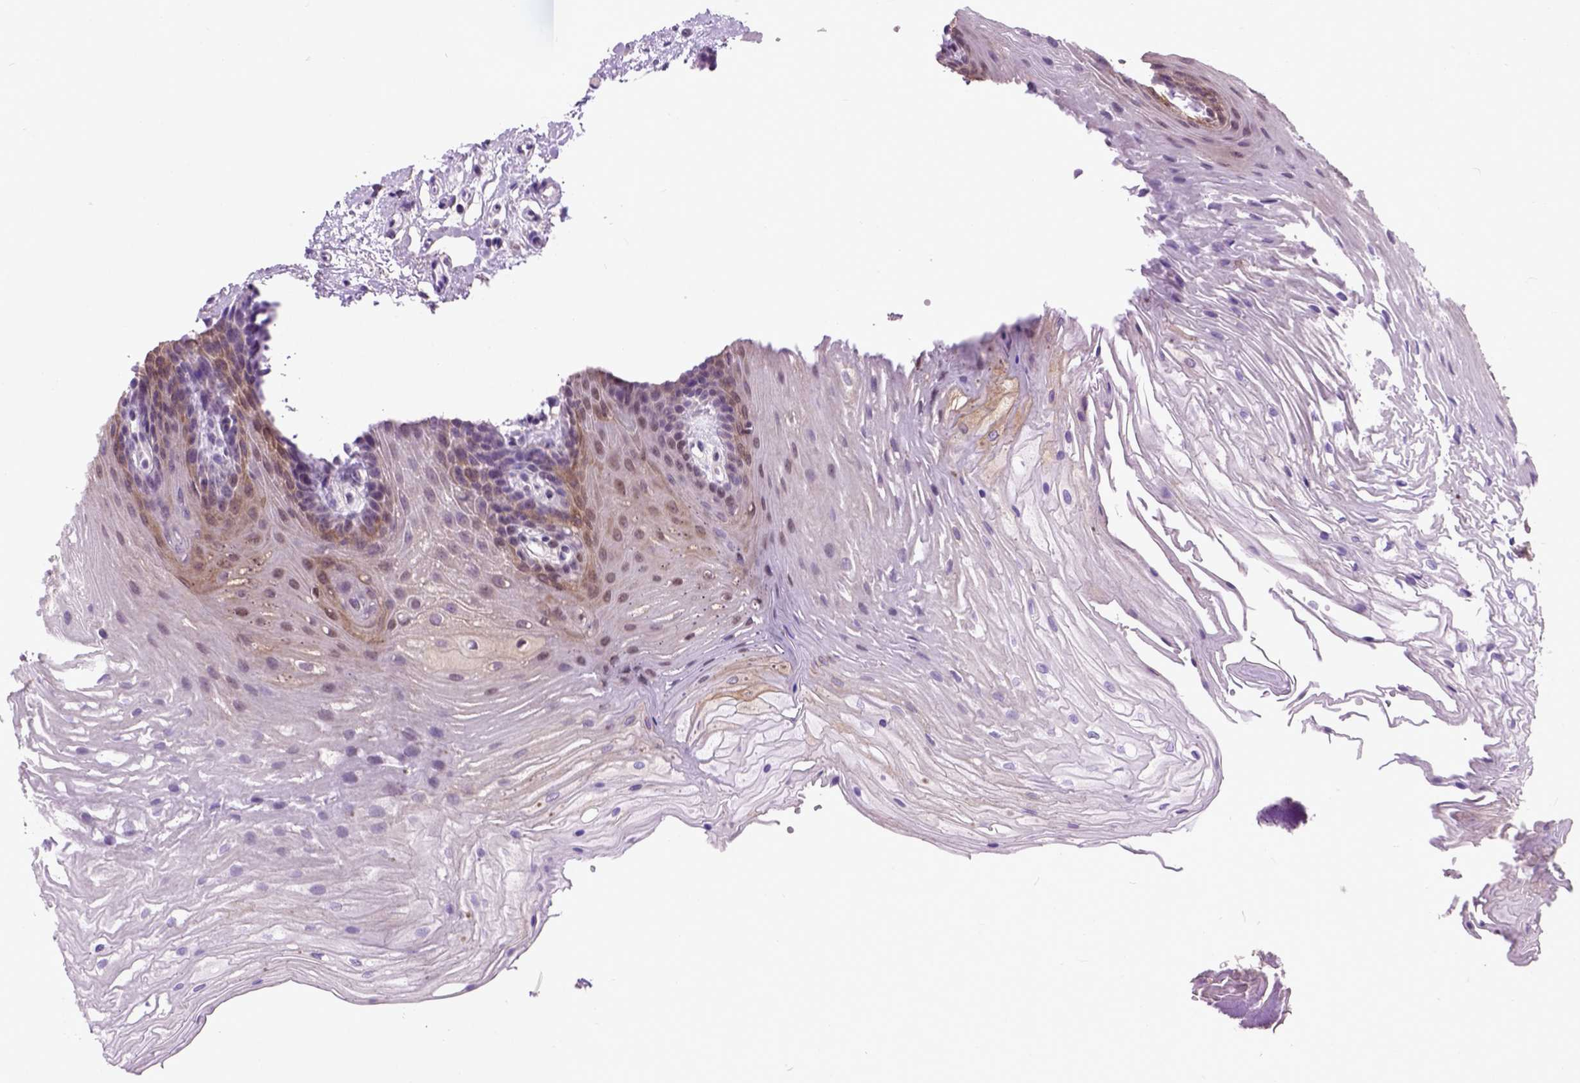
{"staining": {"intensity": "weak", "quantity": "25%-75%", "location": "cytoplasmic/membranous"}, "tissue": "oral mucosa", "cell_type": "Squamous epithelial cells", "image_type": "normal", "snomed": [{"axis": "morphology", "description": "Normal tissue, NOS"}, {"axis": "morphology", "description": "Squamous cell carcinoma, NOS"}, {"axis": "topography", "description": "Oral tissue"}, {"axis": "topography", "description": "Tounge, NOS"}, {"axis": "topography", "description": "Head-Neck"}], "caption": "Oral mucosa stained with DAB immunohistochemistry (IHC) demonstrates low levels of weak cytoplasmic/membranous positivity in approximately 25%-75% of squamous epithelial cells.", "gene": "MAPT", "patient": {"sex": "male", "age": 62}}